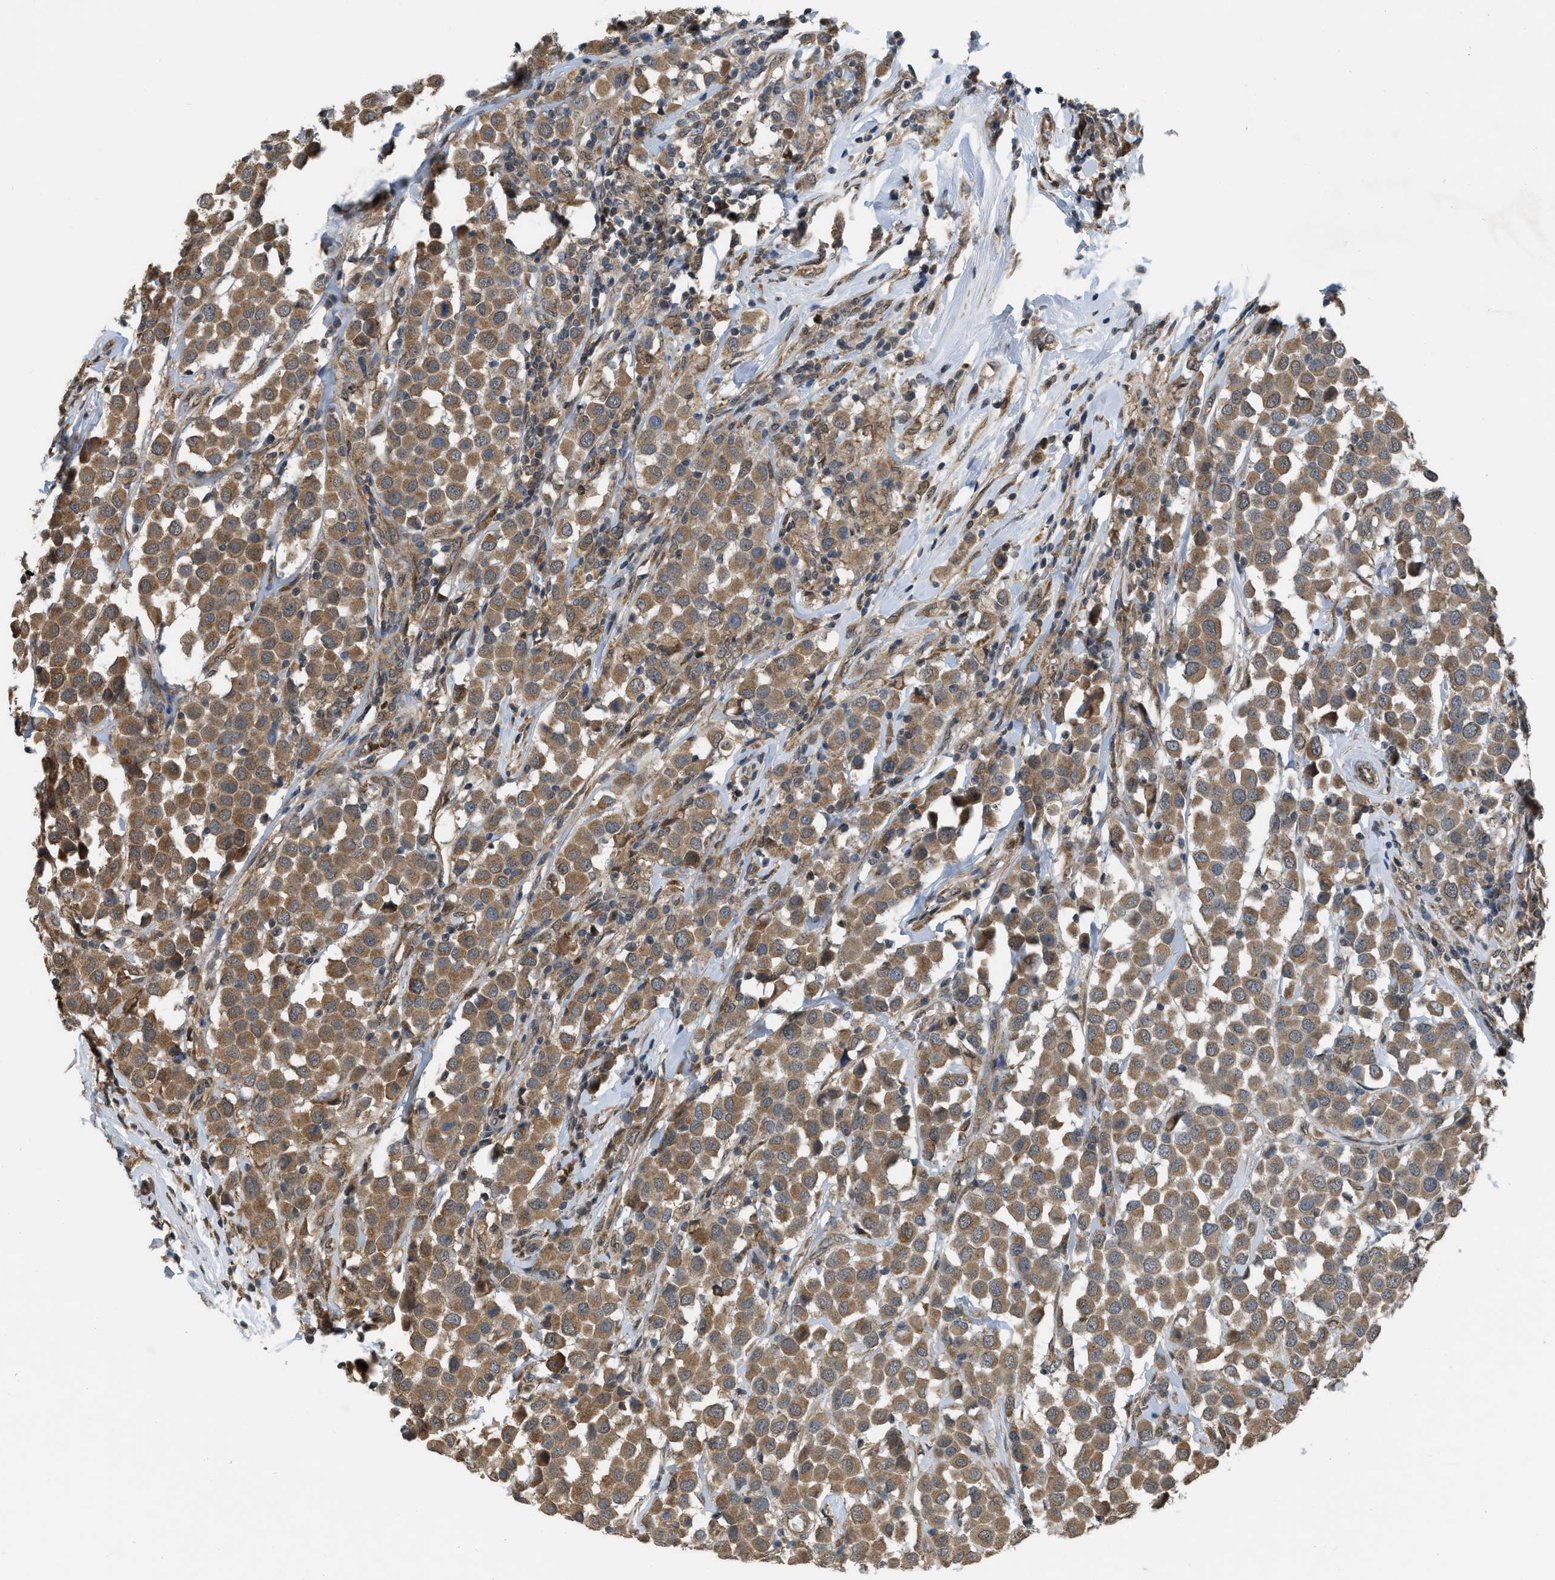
{"staining": {"intensity": "moderate", "quantity": ">75%", "location": "cytoplasmic/membranous"}, "tissue": "breast cancer", "cell_type": "Tumor cells", "image_type": "cancer", "snomed": [{"axis": "morphology", "description": "Duct carcinoma"}, {"axis": "topography", "description": "Breast"}], "caption": "Immunohistochemical staining of human infiltrating ductal carcinoma (breast) shows moderate cytoplasmic/membranous protein staining in about >75% of tumor cells.", "gene": "BCL7C", "patient": {"sex": "female", "age": 61}}